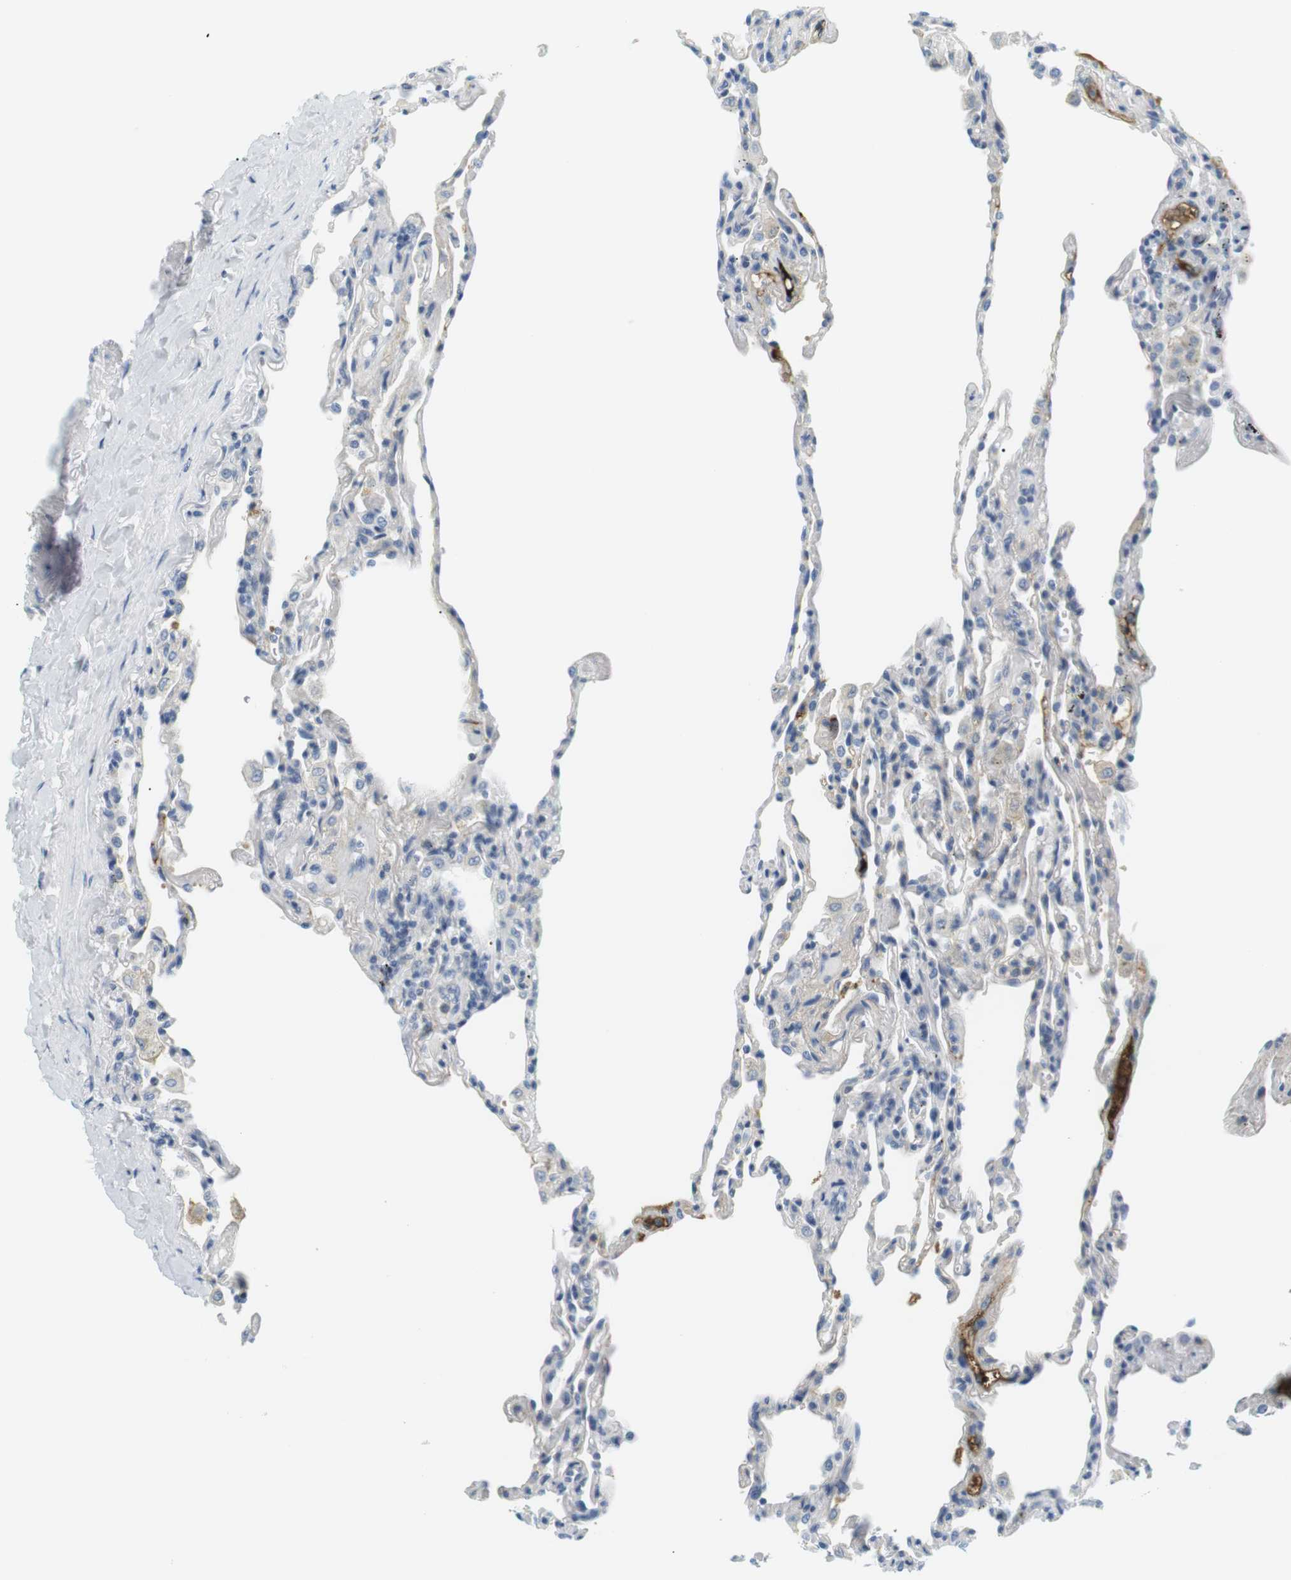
{"staining": {"intensity": "weak", "quantity": "<25%", "location": "cytoplasmic/membranous"}, "tissue": "lung", "cell_type": "Alveolar cells", "image_type": "normal", "snomed": [{"axis": "morphology", "description": "Normal tissue, NOS"}, {"axis": "topography", "description": "Lung"}], "caption": "Benign lung was stained to show a protein in brown. There is no significant staining in alveolar cells. (Immunohistochemistry, brightfield microscopy, high magnification).", "gene": "APOB", "patient": {"sex": "male", "age": 59}}